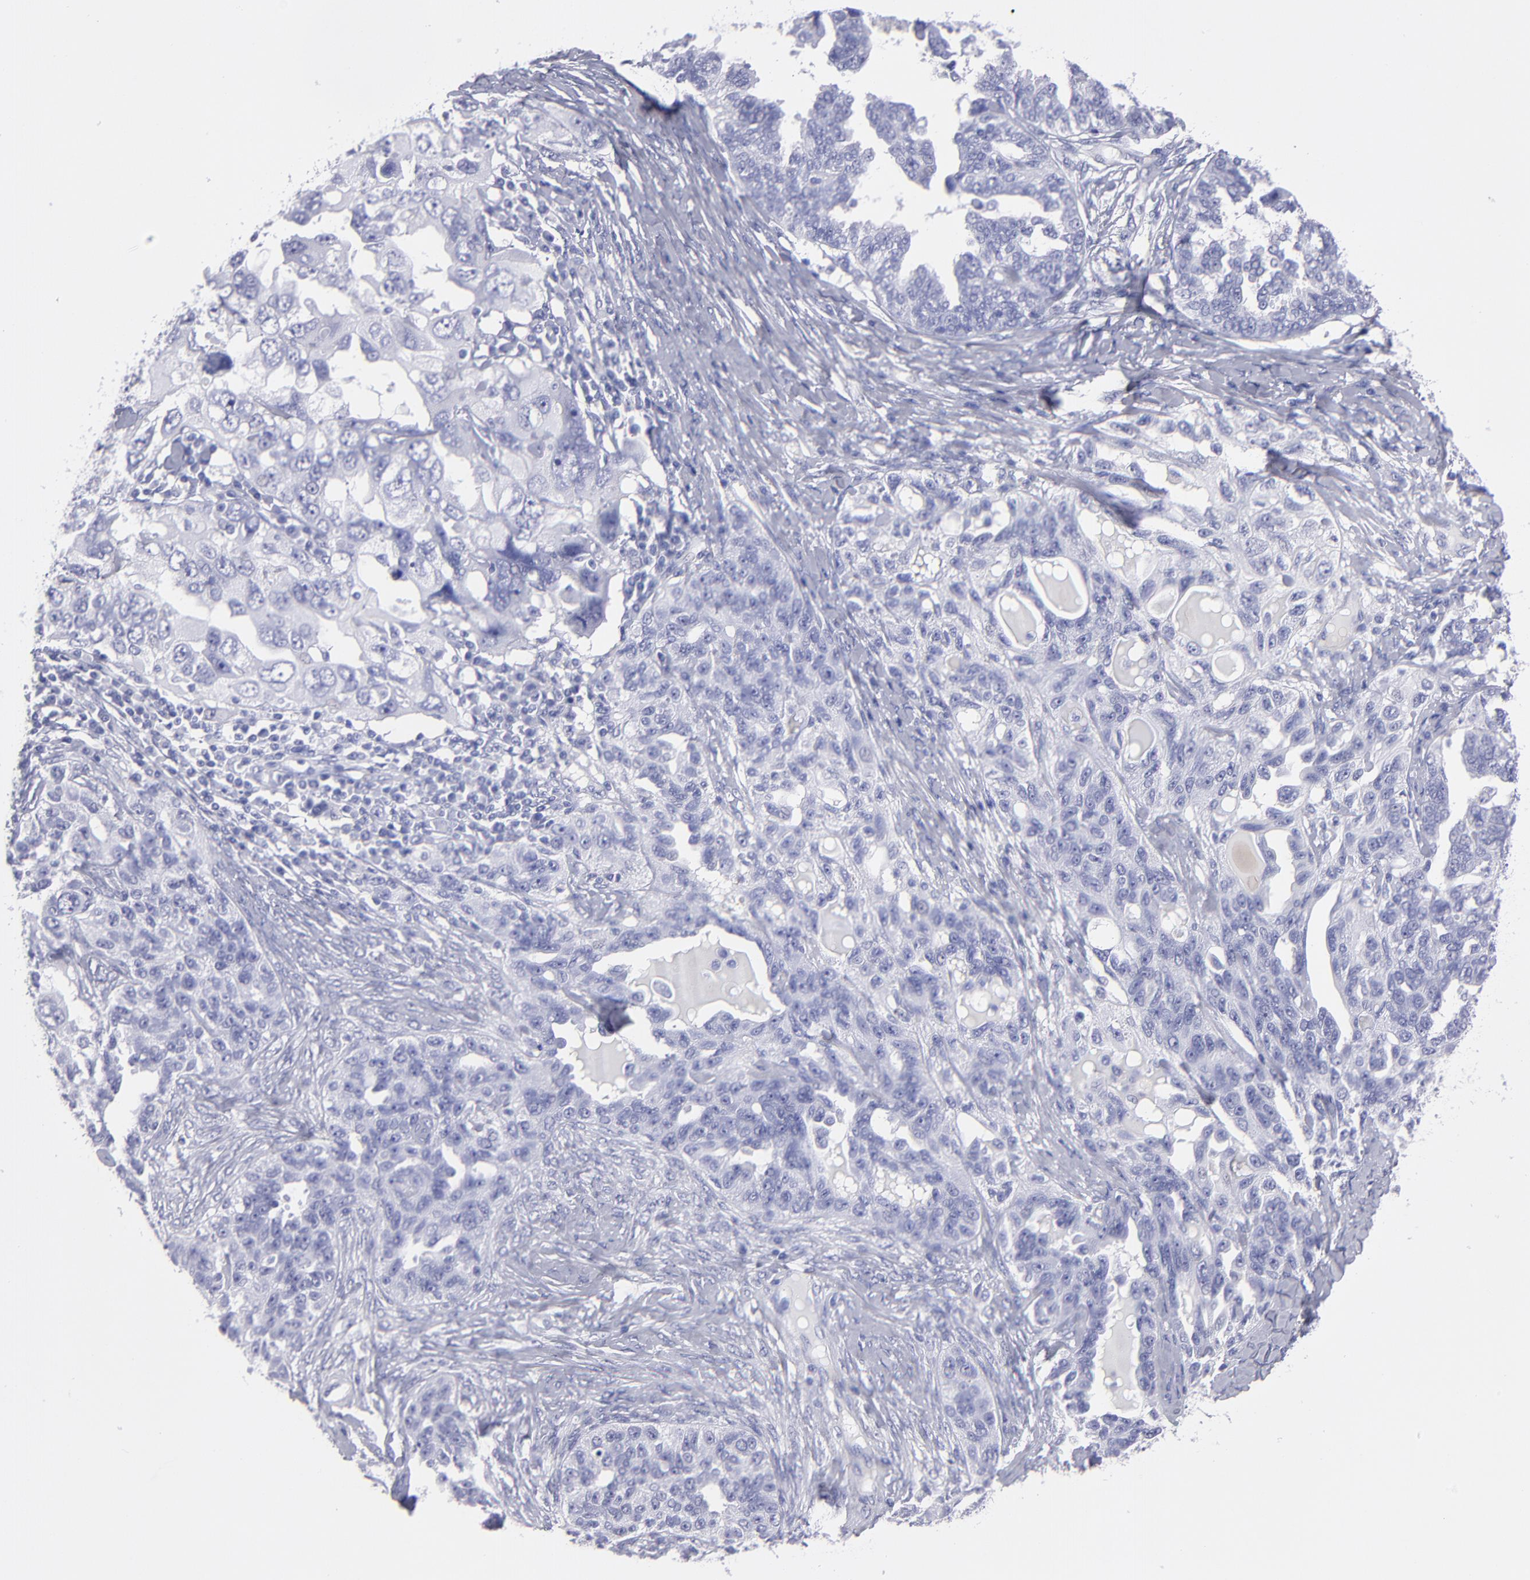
{"staining": {"intensity": "negative", "quantity": "none", "location": "none"}, "tissue": "ovarian cancer", "cell_type": "Tumor cells", "image_type": "cancer", "snomed": [{"axis": "morphology", "description": "Cystadenocarcinoma, serous, NOS"}, {"axis": "topography", "description": "Ovary"}], "caption": "Tumor cells show no significant protein expression in ovarian serous cystadenocarcinoma.", "gene": "MB", "patient": {"sex": "female", "age": 82}}